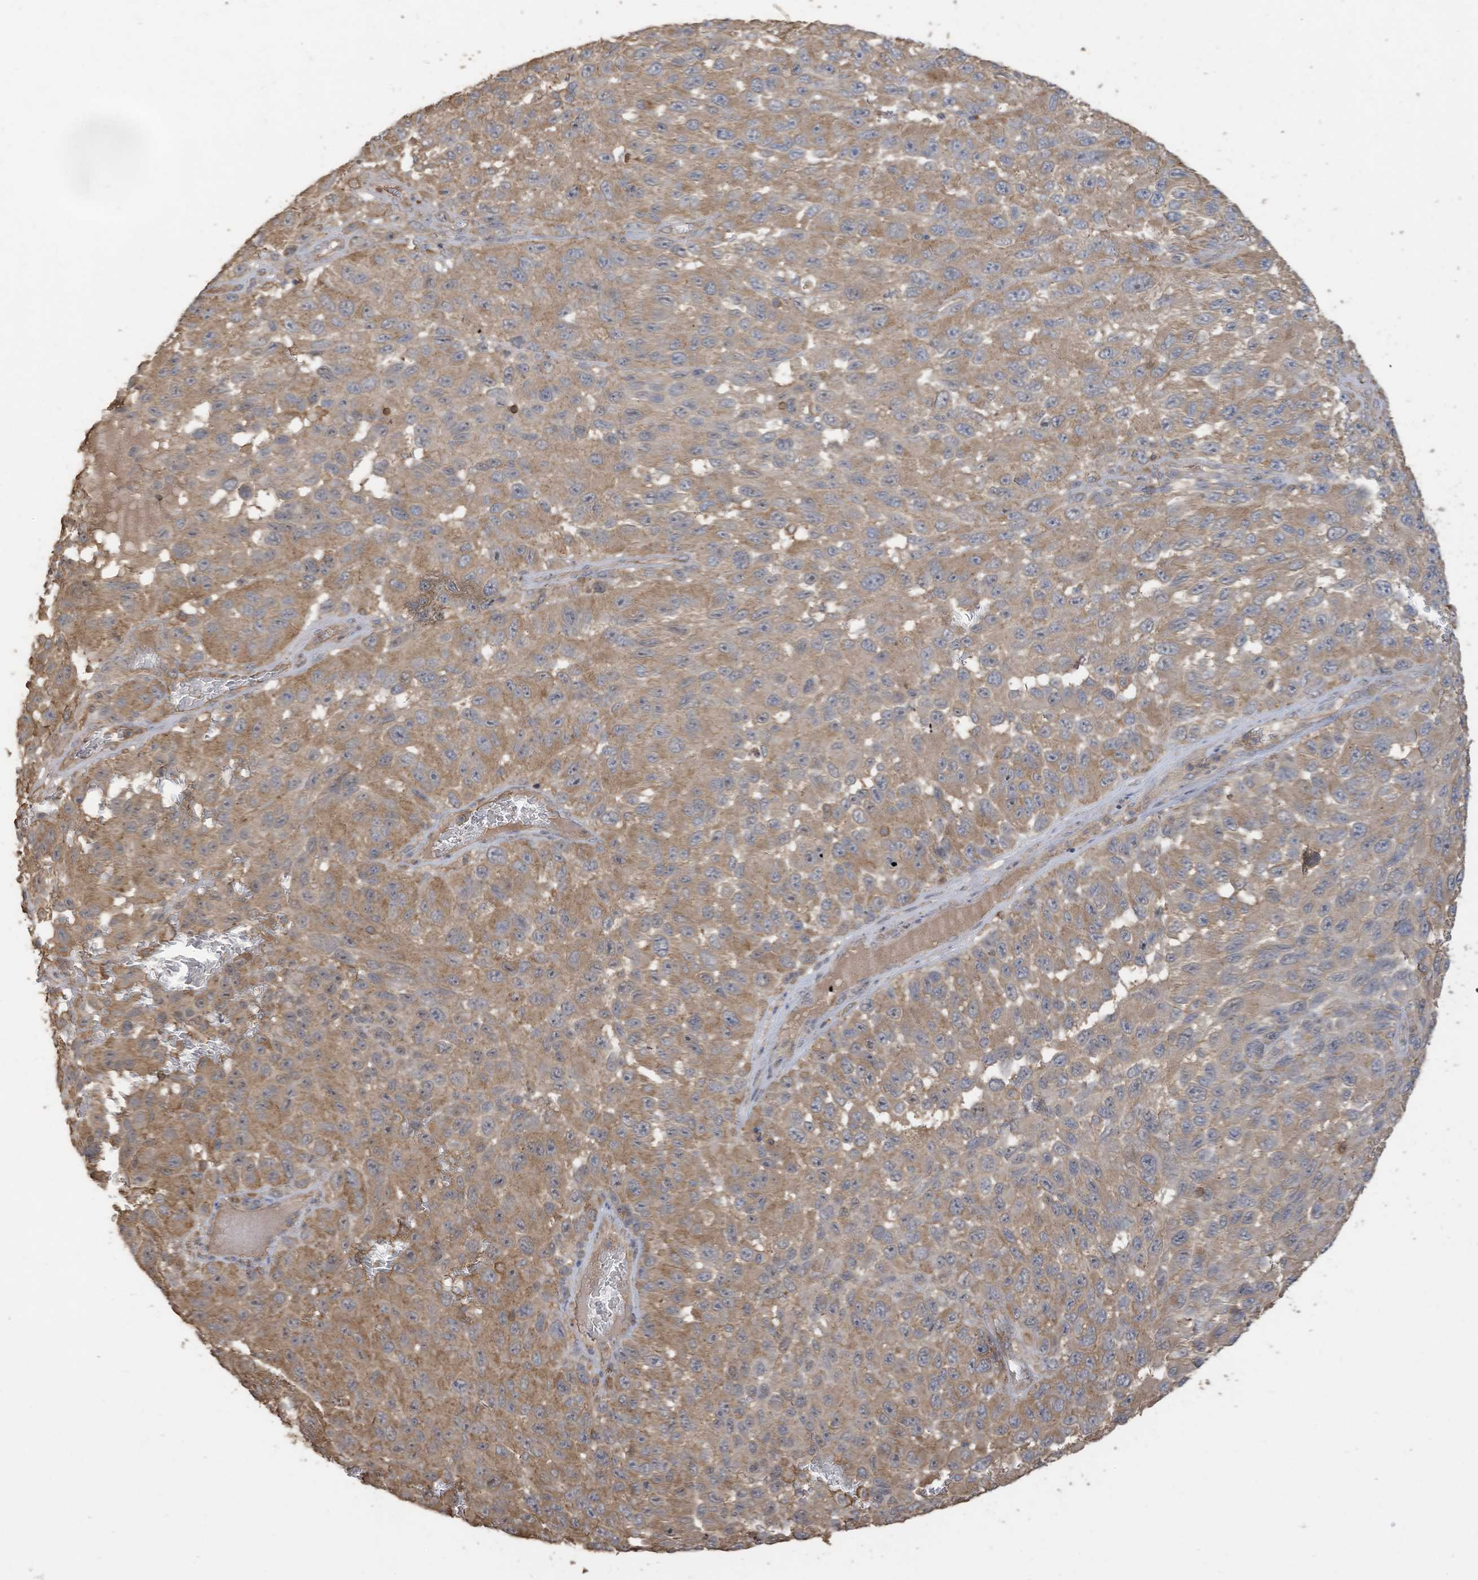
{"staining": {"intensity": "weak", "quantity": ">75%", "location": "cytoplasmic/membranous"}, "tissue": "melanoma", "cell_type": "Tumor cells", "image_type": "cancer", "snomed": [{"axis": "morphology", "description": "Malignant melanoma, NOS"}, {"axis": "topography", "description": "Skin"}], "caption": "Weak cytoplasmic/membranous protein positivity is seen in approximately >75% of tumor cells in melanoma.", "gene": "COX10", "patient": {"sex": "female", "age": 96}}